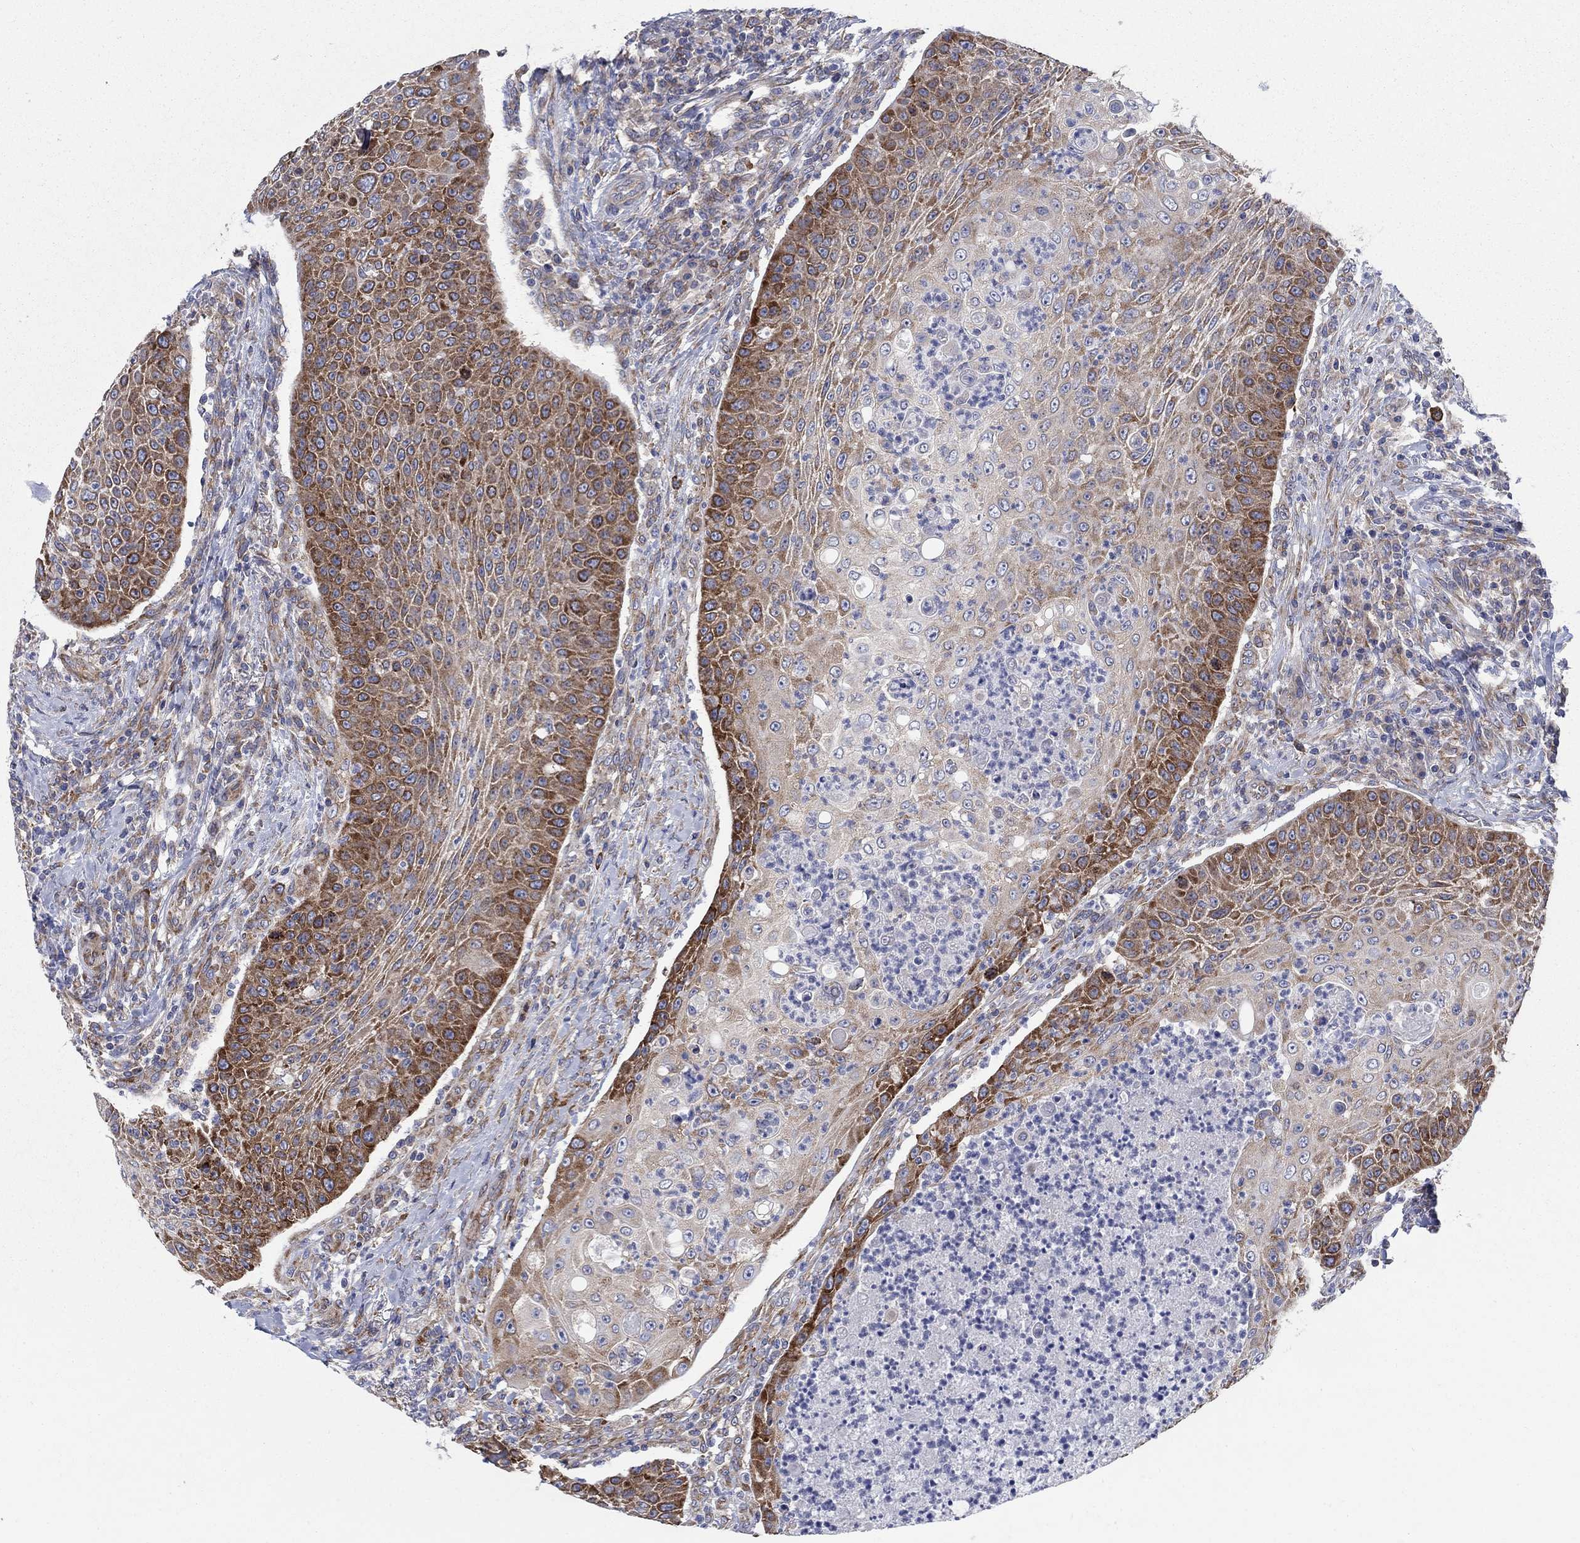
{"staining": {"intensity": "strong", "quantity": "25%-75%", "location": "cytoplasmic/membranous"}, "tissue": "head and neck cancer", "cell_type": "Tumor cells", "image_type": "cancer", "snomed": [{"axis": "morphology", "description": "Squamous cell carcinoma, NOS"}, {"axis": "topography", "description": "Head-Neck"}], "caption": "Human squamous cell carcinoma (head and neck) stained with a brown dye exhibits strong cytoplasmic/membranous positive staining in approximately 25%-75% of tumor cells.", "gene": "TMEM59", "patient": {"sex": "male", "age": 69}}